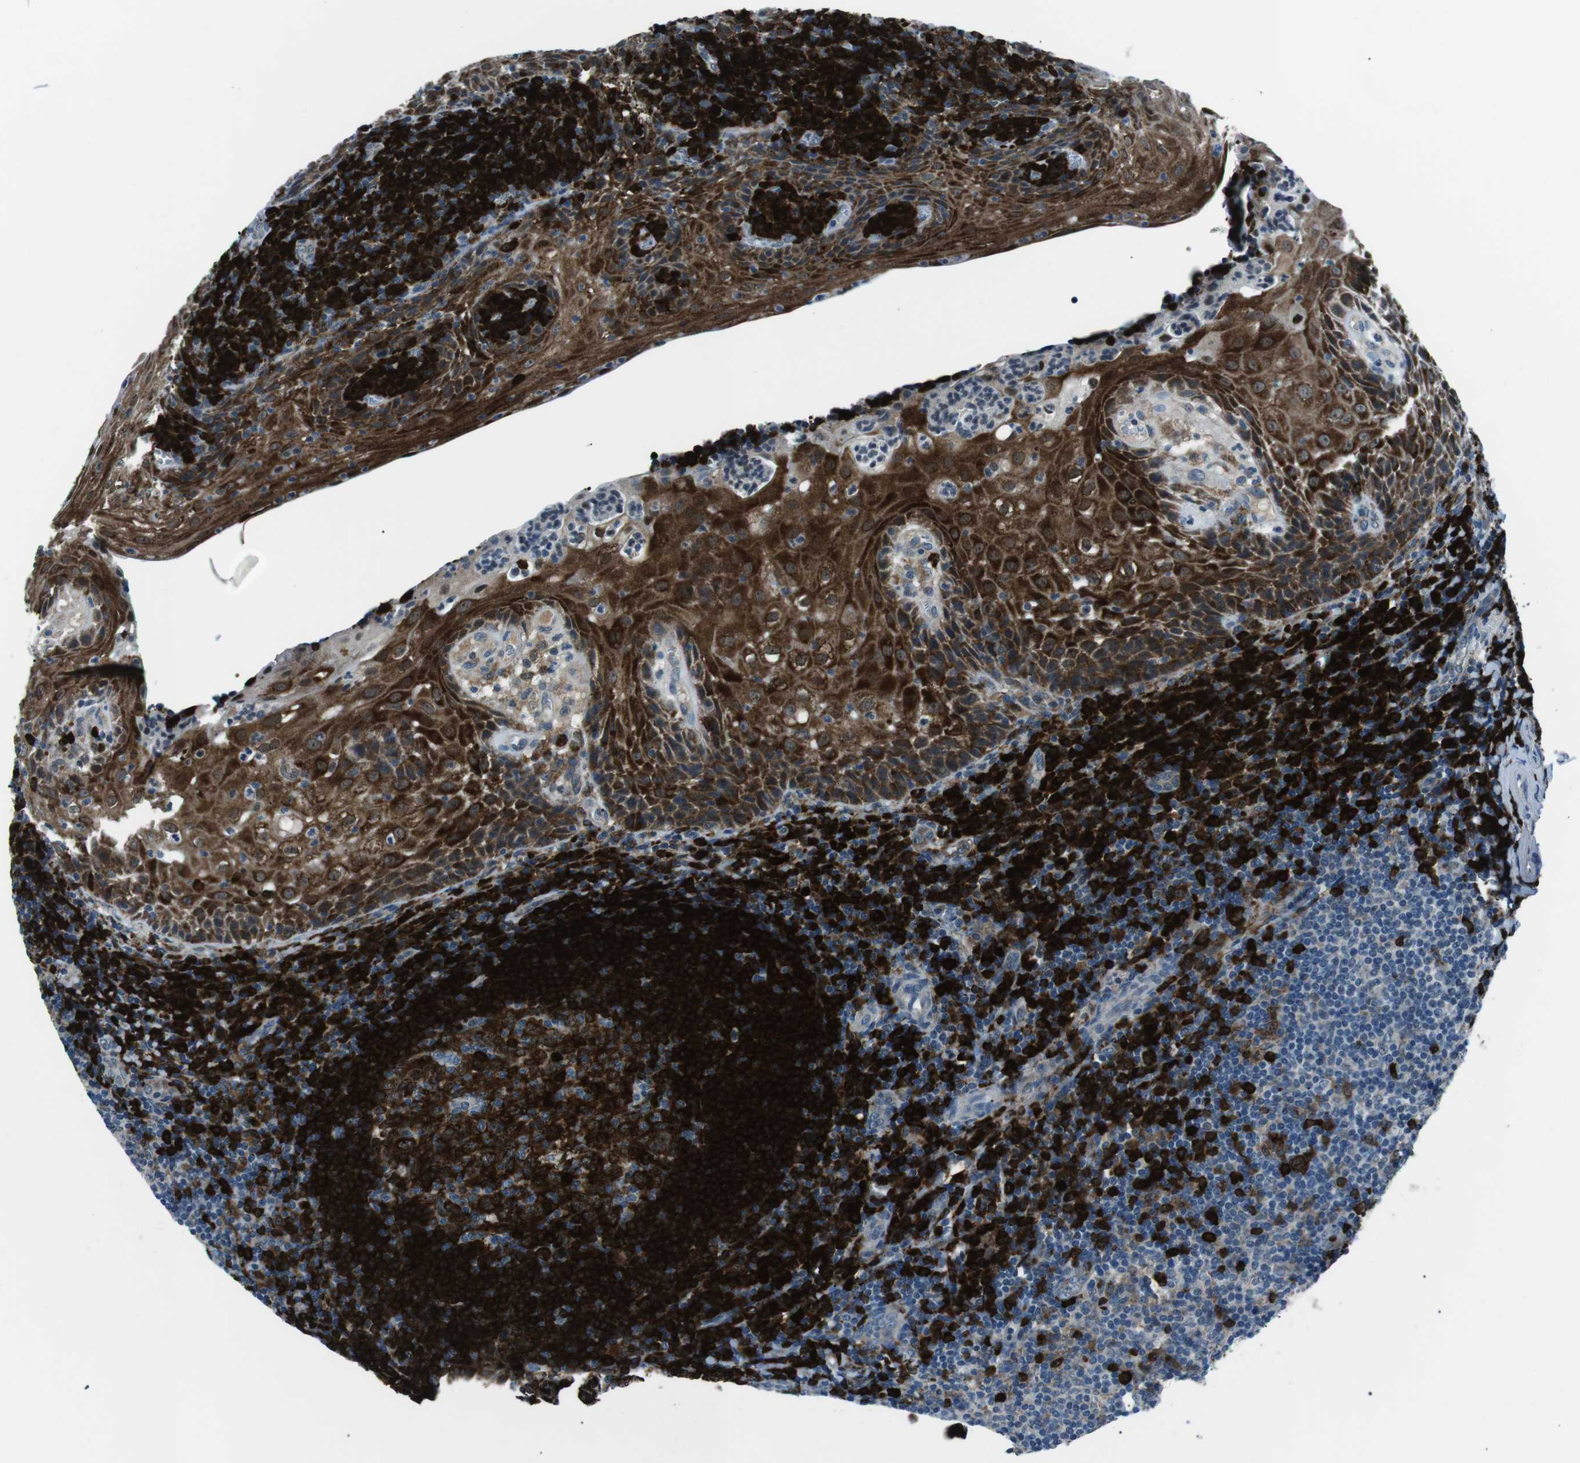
{"staining": {"intensity": "strong", "quantity": ">75%", "location": "cytoplasmic/membranous"}, "tissue": "tonsil", "cell_type": "Germinal center cells", "image_type": "normal", "snomed": [{"axis": "morphology", "description": "Normal tissue, NOS"}, {"axis": "topography", "description": "Tonsil"}], "caption": "Immunohistochemical staining of benign tonsil exhibits strong cytoplasmic/membranous protein staining in approximately >75% of germinal center cells. Nuclei are stained in blue.", "gene": "BLNK", "patient": {"sex": "male", "age": 37}}